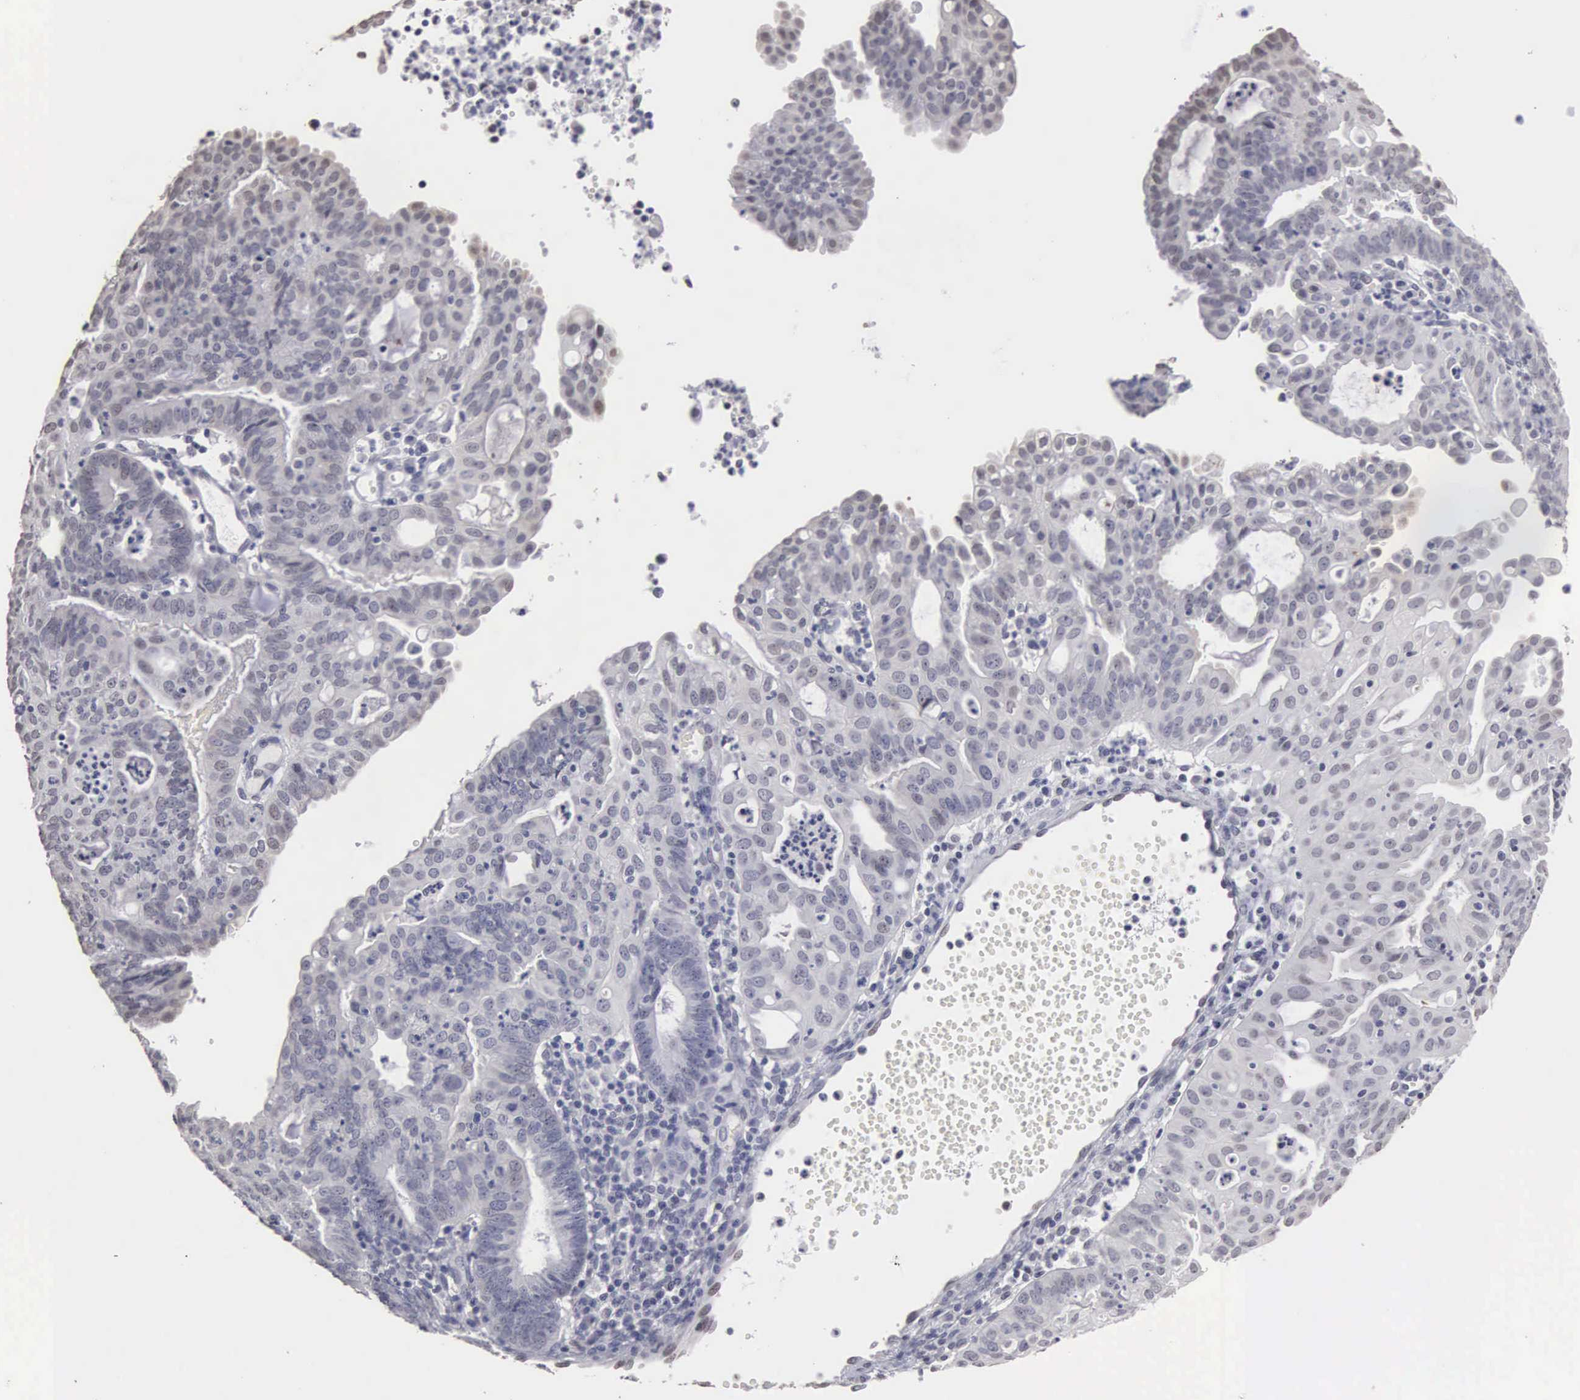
{"staining": {"intensity": "weak", "quantity": "<25%", "location": "cytoplasmic/membranous"}, "tissue": "endometrial cancer", "cell_type": "Tumor cells", "image_type": "cancer", "snomed": [{"axis": "morphology", "description": "Adenocarcinoma, NOS"}, {"axis": "topography", "description": "Endometrium"}], "caption": "This is an IHC histopathology image of endometrial adenocarcinoma. There is no staining in tumor cells.", "gene": "UPB1", "patient": {"sex": "female", "age": 60}}